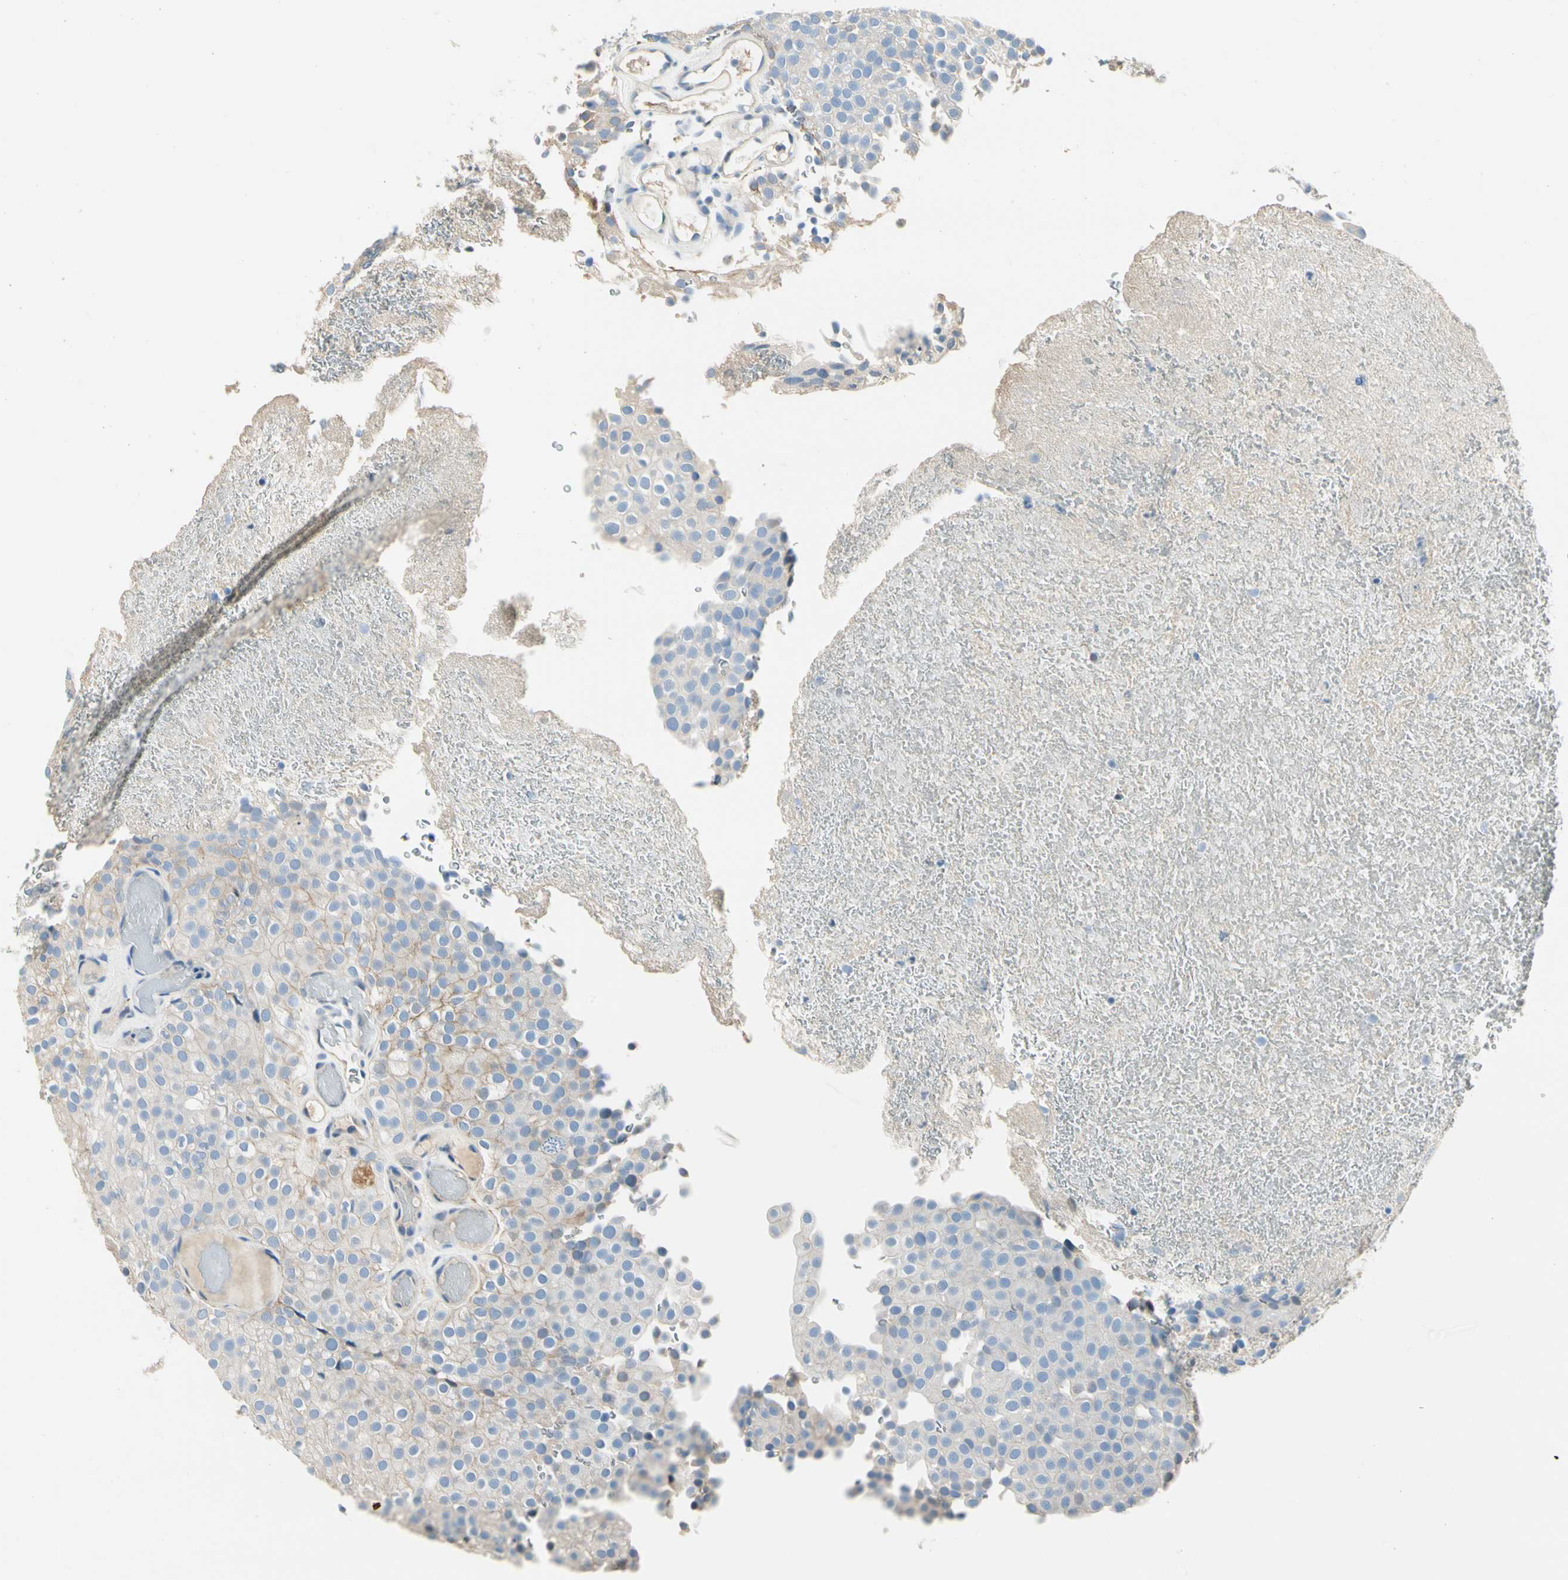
{"staining": {"intensity": "weak", "quantity": ">75%", "location": "cytoplasmic/membranous"}, "tissue": "urothelial cancer", "cell_type": "Tumor cells", "image_type": "cancer", "snomed": [{"axis": "morphology", "description": "Urothelial carcinoma, Low grade"}, {"axis": "topography", "description": "Urinary bladder"}], "caption": "Low-grade urothelial carcinoma stained with immunohistochemistry reveals weak cytoplasmic/membranous positivity in about >75% of tumor cells. (brown staining indicates protein expression, while blue staining denotes nuclei).", "gene": "TGFBR3", "patient": {"sex": "male", "age": 78}}